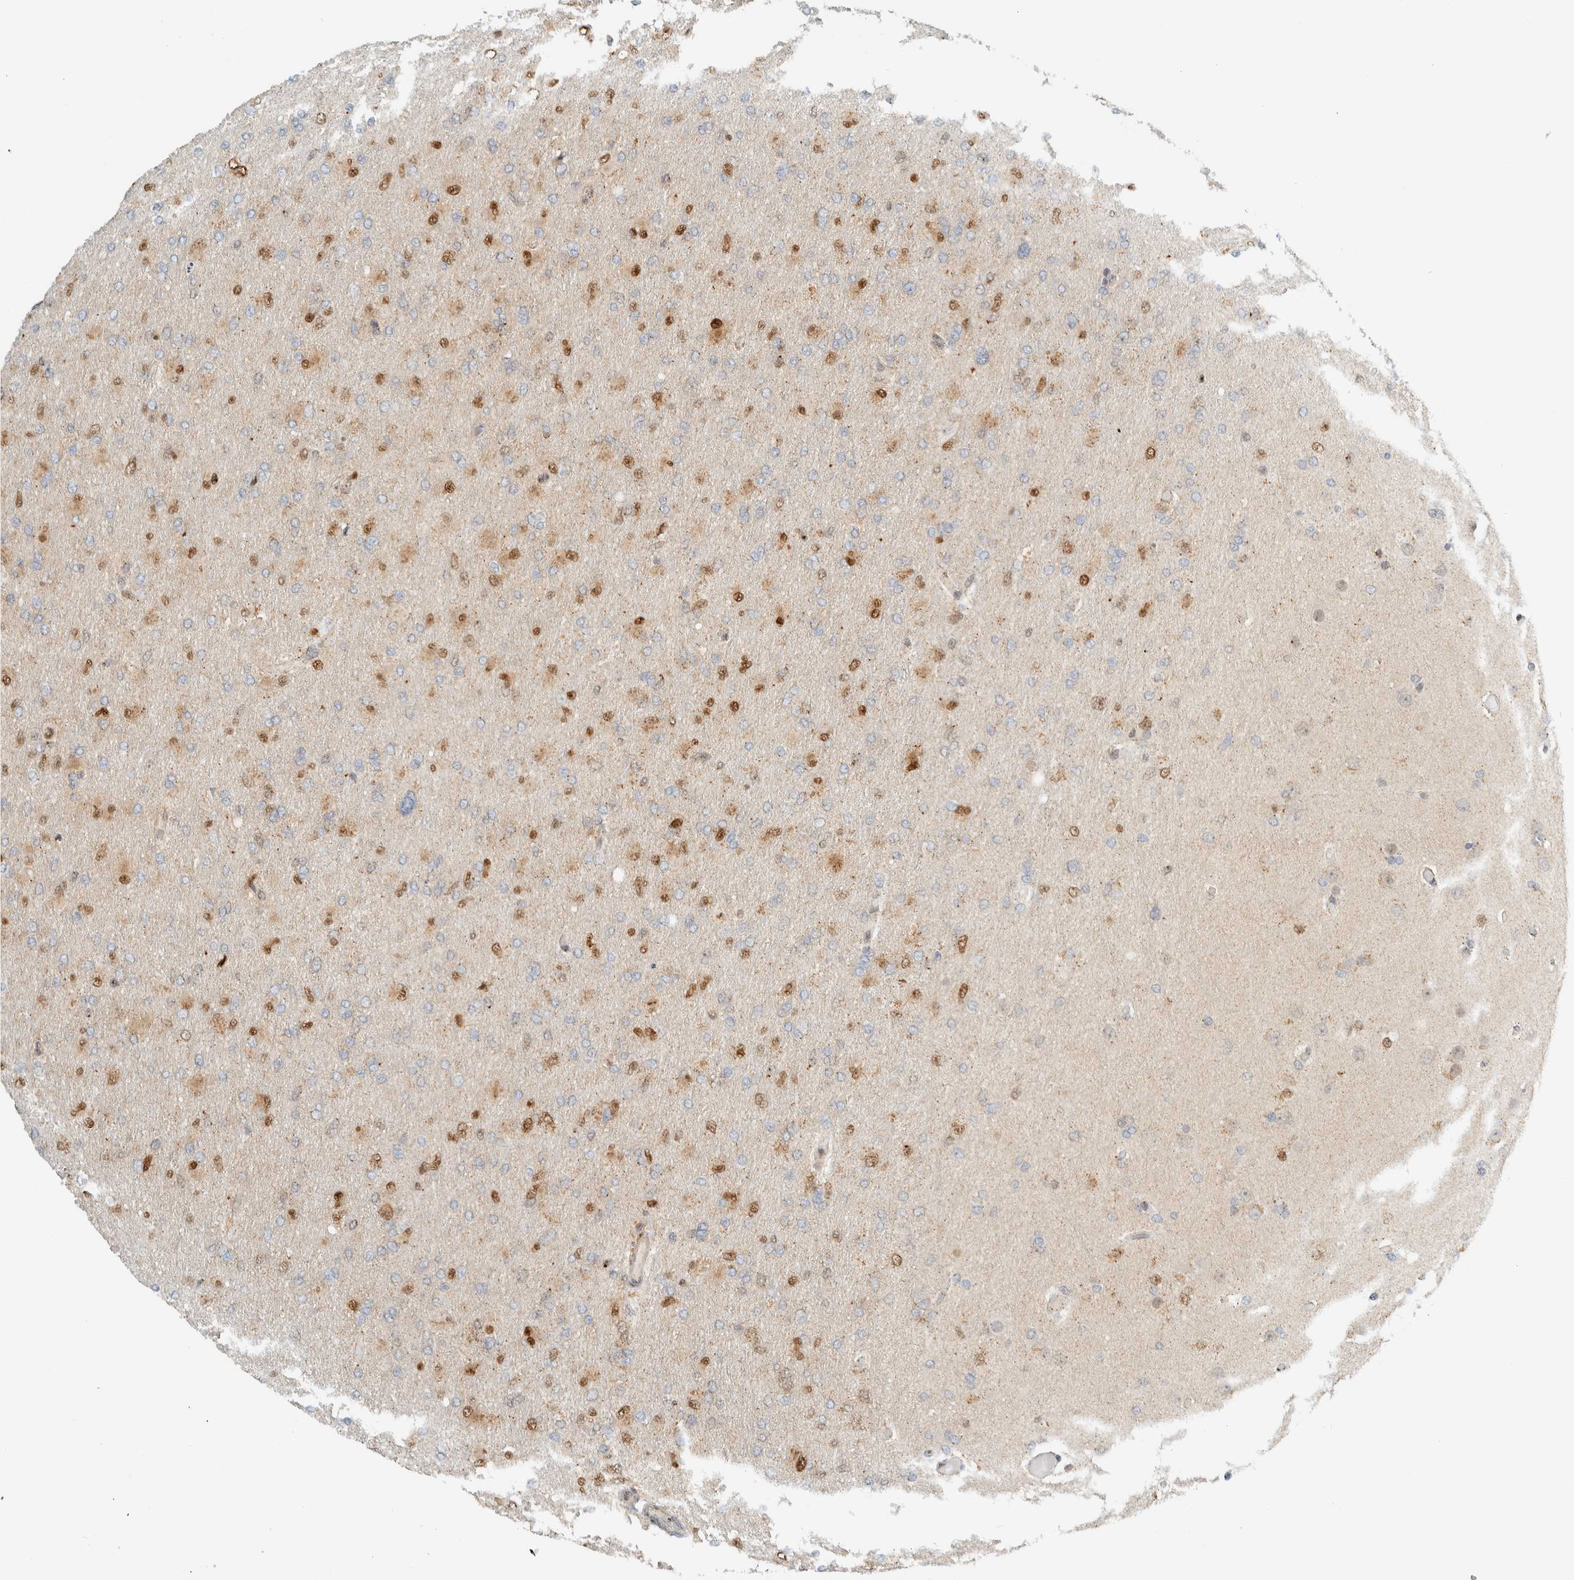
{"staining": {"intensity": "moderate", "quantity": "25%-75%", "location": "cytoplasmic/membranous,nuclear"}, "tissue": "glioma", "cell_type": "Tumor cells", "image_type": "cancer", "snomed": [{"axis": "morphology", "description": "Glioma, malignant, High grade"}, {"axis": "topography", "description": "Cerebral cortex"}], "caption": "Immunohistochemistry staining of malignant glioma (high-grade), which reveals medium levels of moderate cytoplasmic/membranous and nuclear positivity in approximately 25%-75% of tumor cells indicating moderate cytoplasmic/membranous and nuclear protein staining. The staining was performed using DAB (brown) for protein detection and nuclei were counterstained in hematoxylin (blue).", "gene": "TFE3", "patient": {"sex": "female", "age": 36}}